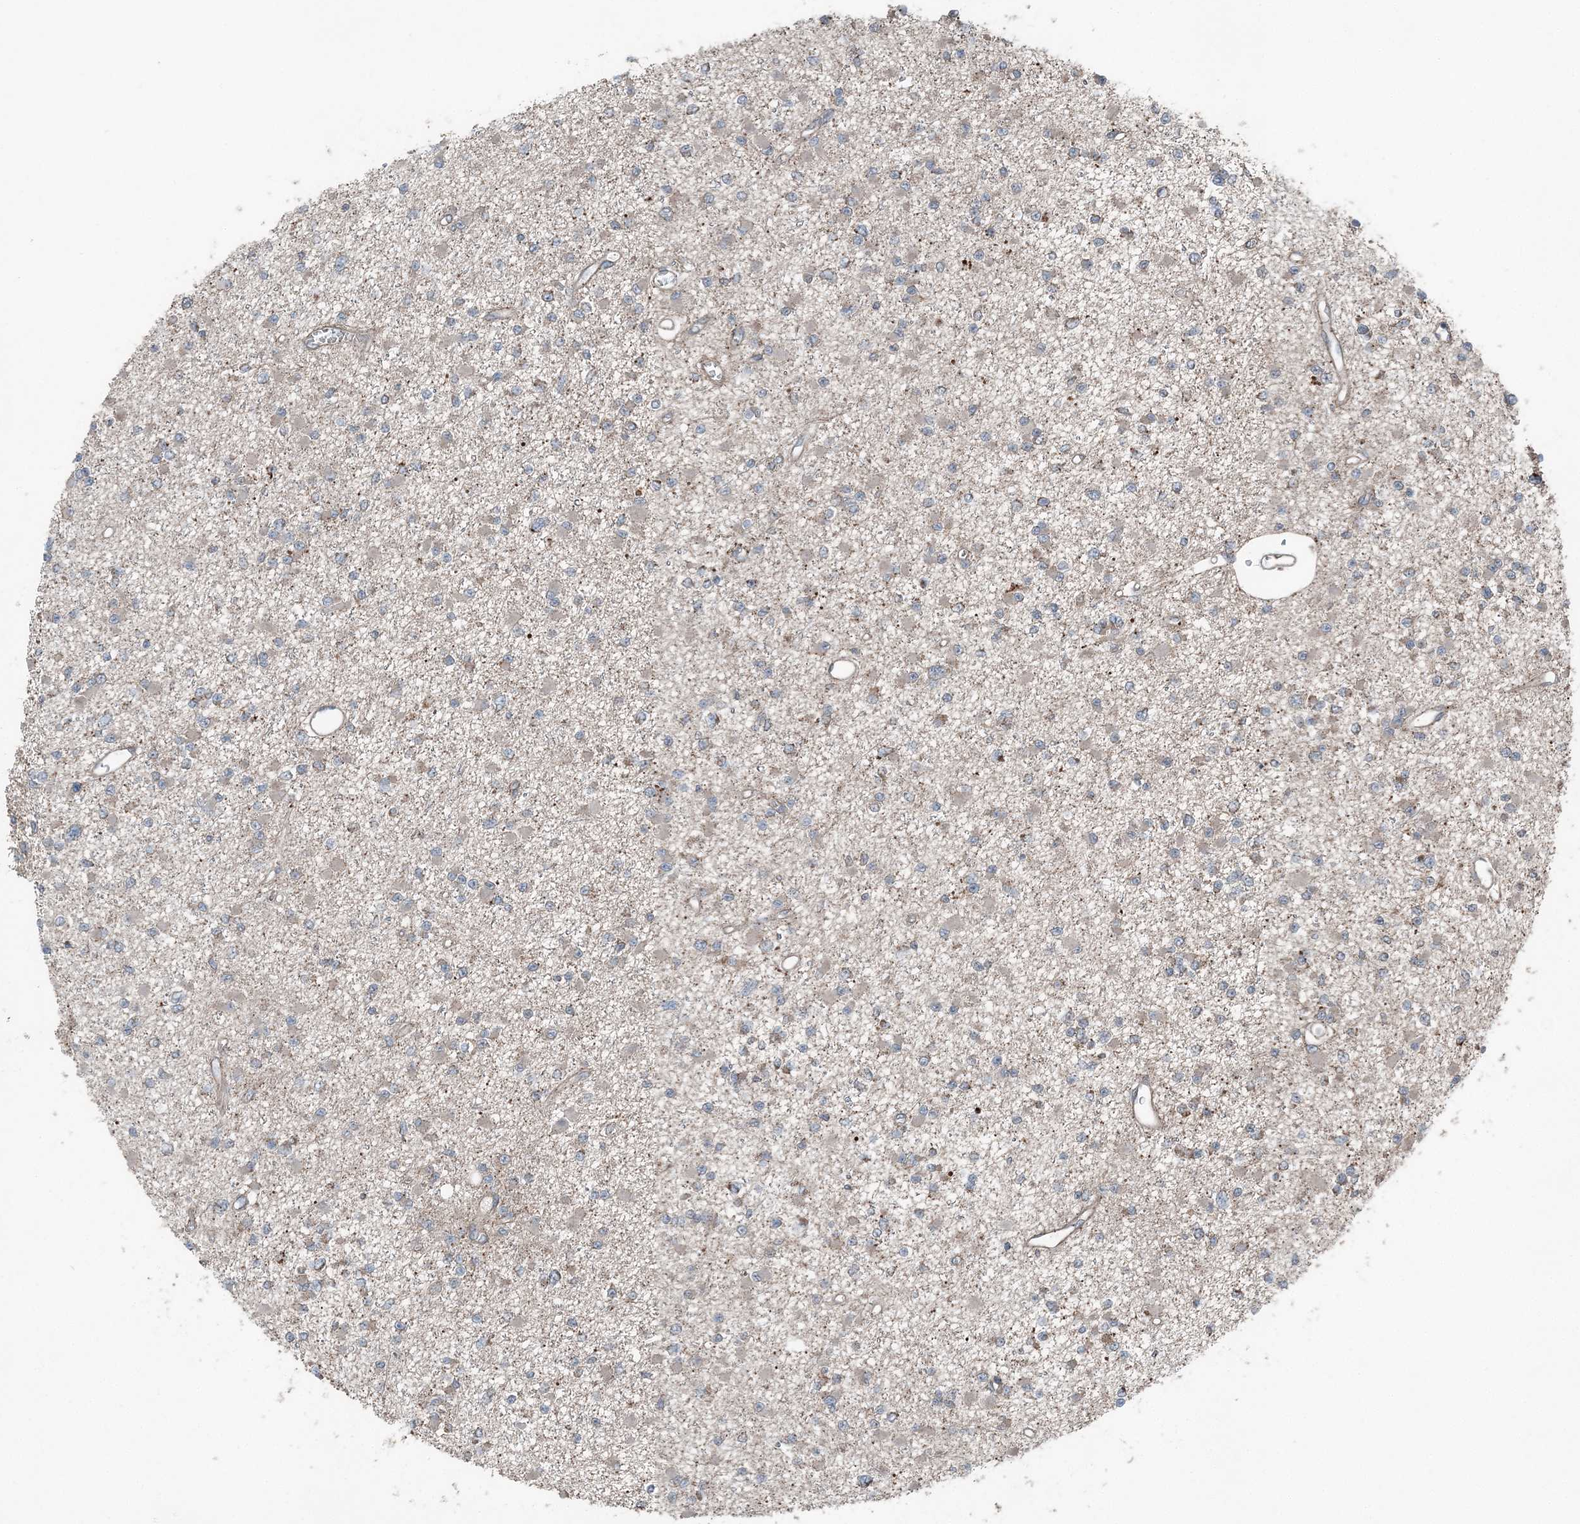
{"staining": {"intensity": "negative", "quantity": "none", "location": "none"}, "tissue": "glioma", "cell_type": "Tumor cells", "image_type": "cancer", "snomed": [{"axis": "morphology", "description": "Glioma, malignant, Low grade"}, {"axis": "topography", "description": "Brain"}], "caption": "This micrograph is of malignant low-grade glioma stained with immunohistochemistry (IHC) to label a protein in brown with the nuclei are counter-stained blue. There is no staining in tumor cells.", "gene": "KY", "patient": {"sex": "female", "age": 22}}